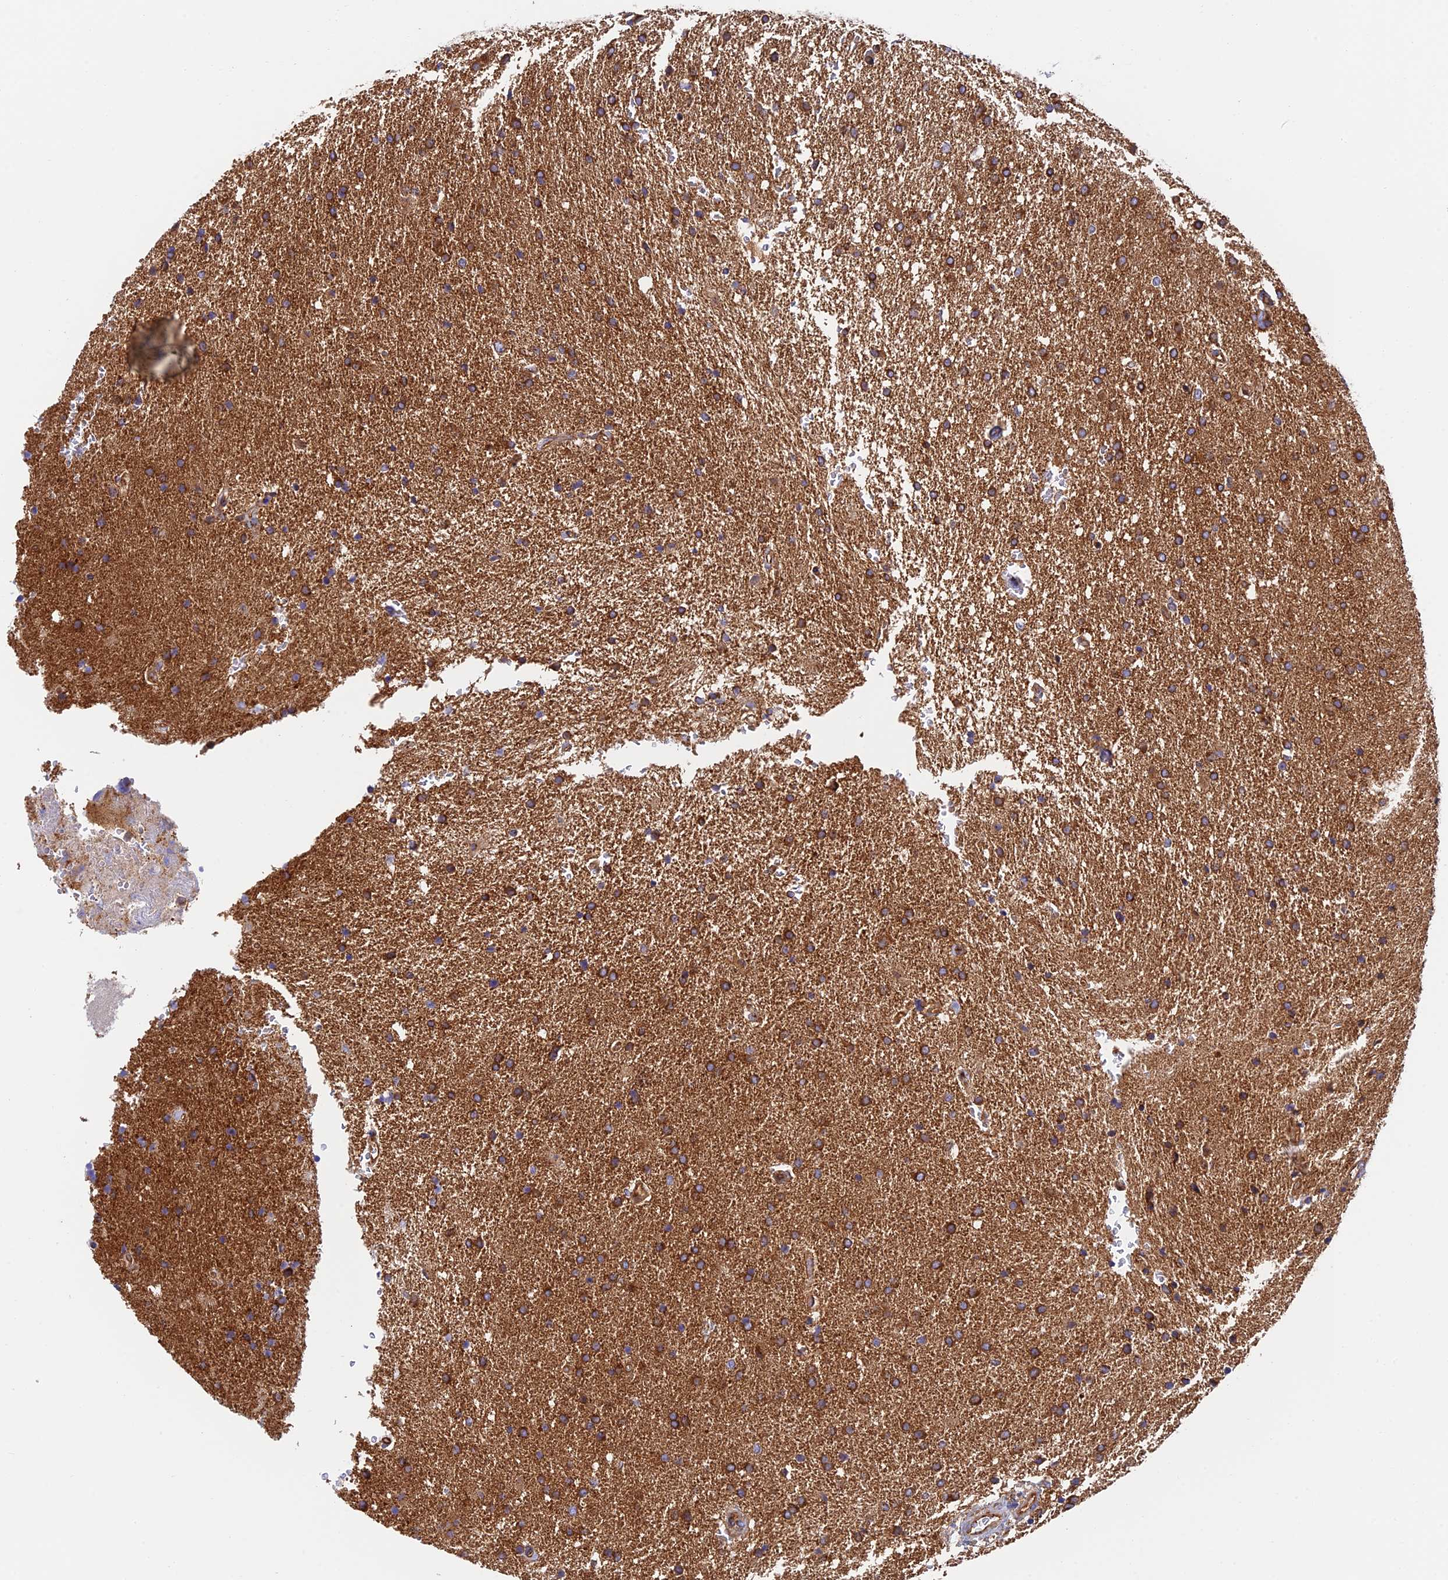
{"staining": {"intensity": "moderate", "quantity": ">75%", "location": "cytoplasmic/membranous"}, "tissue": "glioma", "cell_type": "Tumor cells", "image_type": "cancer", "snomed": [{"axis": "morphology", "description": "Glioma, malignant, High grade"}, {"axis": "topography", "description": "Brain"}], "caption": "Malignant high-grade glioma stained with a brown dye shows moderate cytoplasmic/membranous positive expression in approximately >75% of tumor cells.", "gene": "DCTN2", "patient": {"sex": "male", "age": 72}}